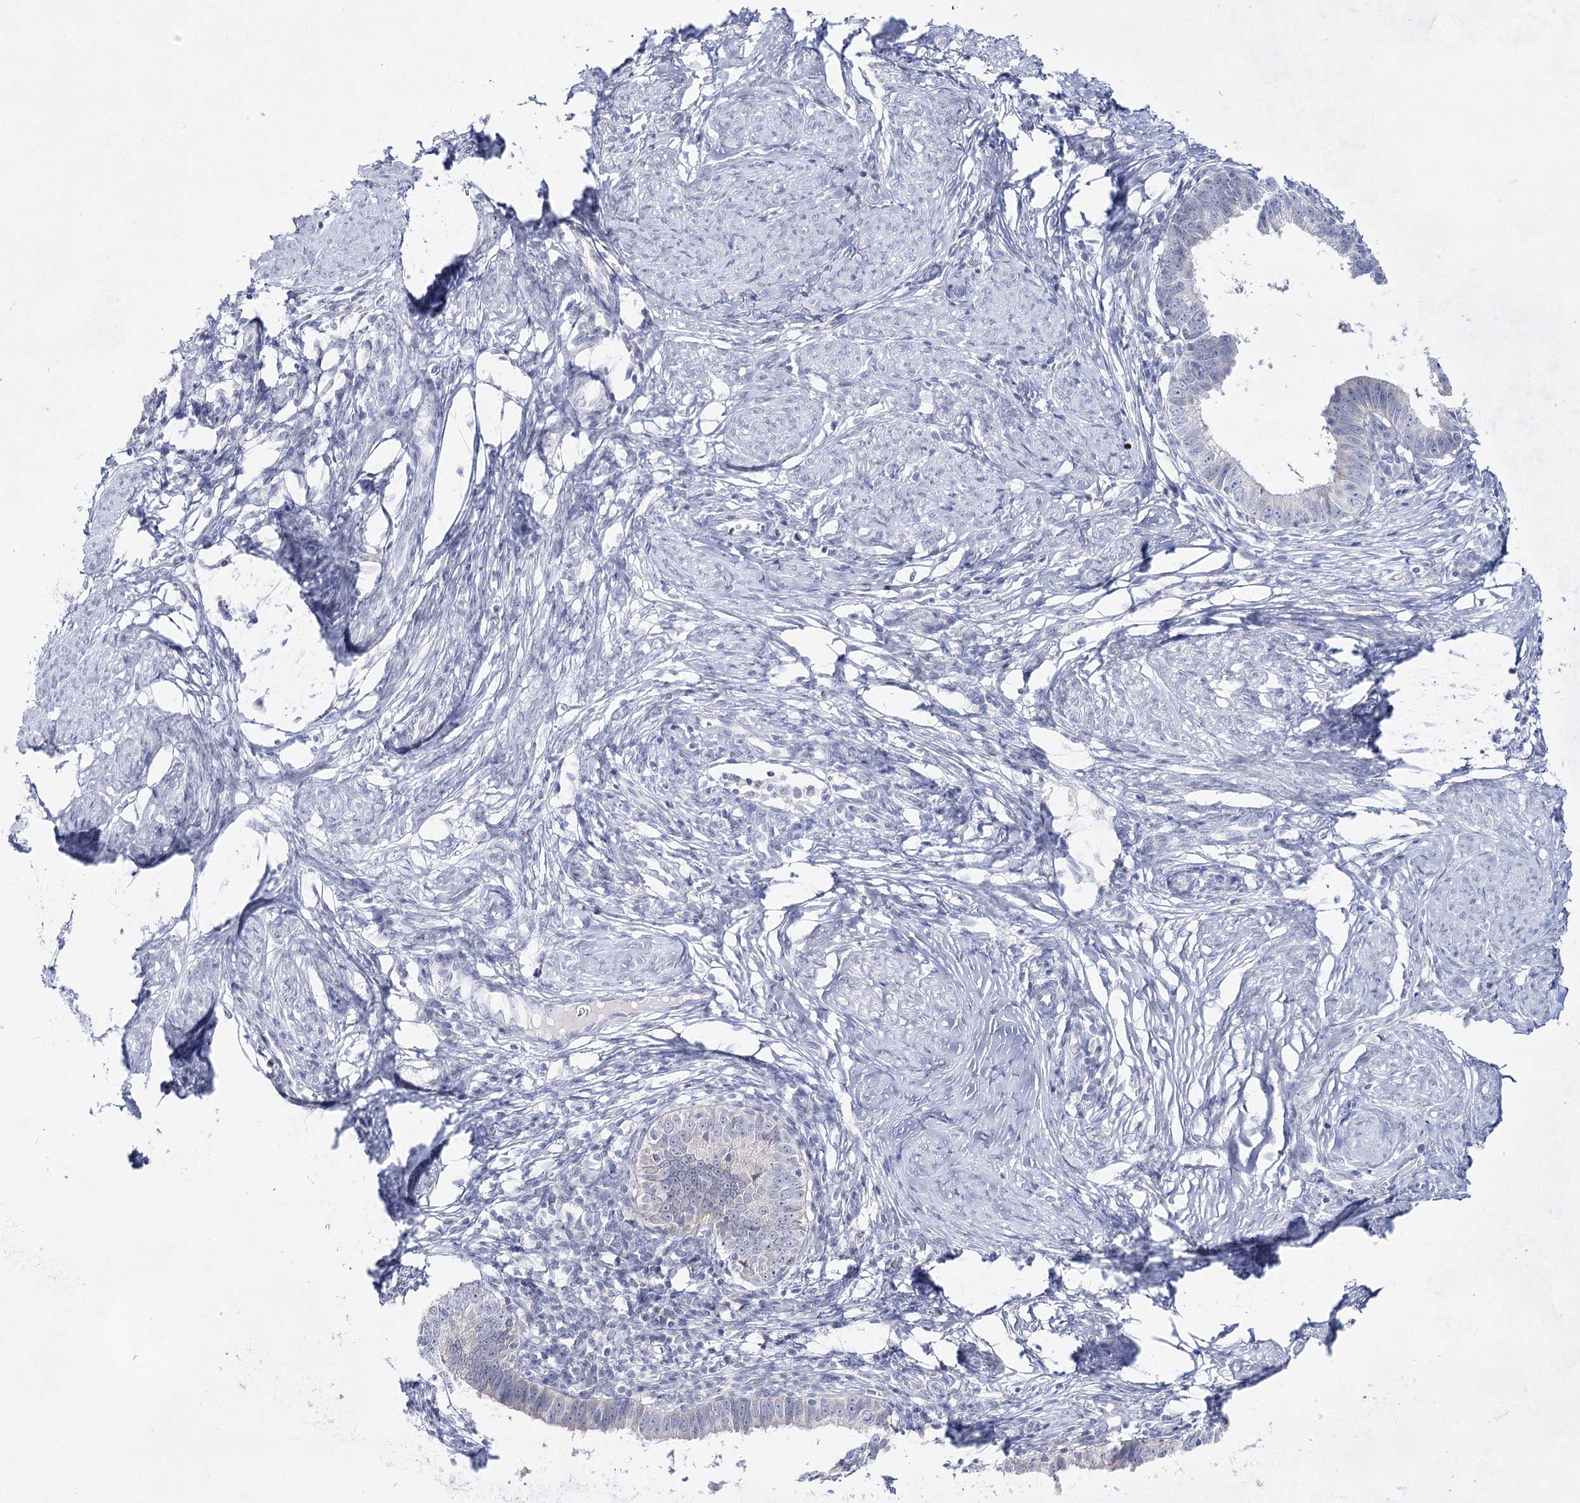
{"staining": {"intensity": "negative", "quantity": "none", "location": "none"}, "tissue": "cervical cancer", "cell_type": "Tumor cells", "image_type": "cancer", "snomed": [{"axis": "morphology", "description": "Adenocarcinoma, NOS"}, {"axis": "topography", "description": "Cervix"}], "caption": "Tumor cells are negative for brown protein staining in cervical cancer (adenocarcinoma). Brightfield microscopy of immunohistochemistry stained with DAB (3,3'-diaminobenzidine) (brown) and hematoxylin (blue), captured at high magnification.", "gene": "BPHL", "patient": {"sex": "female", "age": 36}}